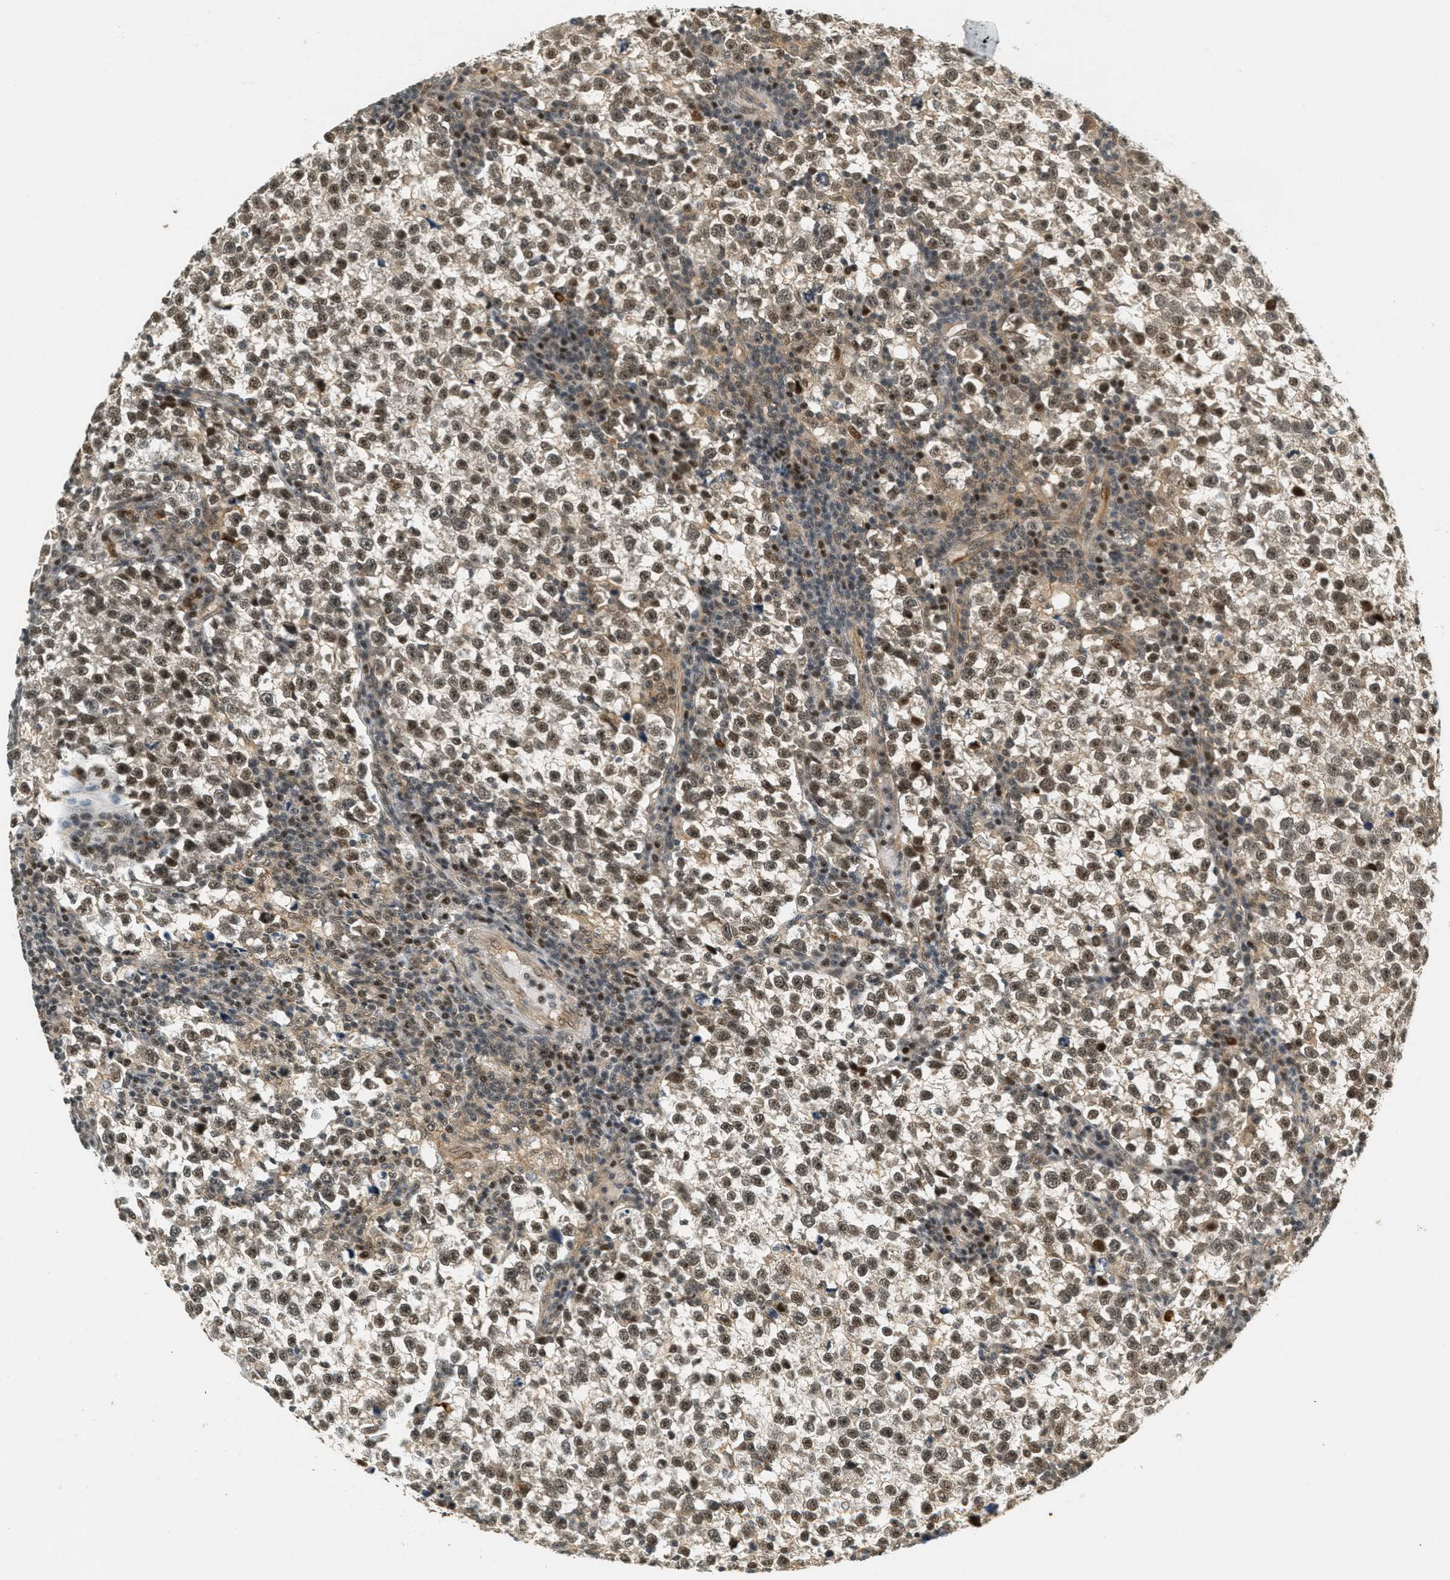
{"staining": {"intensity": "moderate", "quantity": ">75%", "location": "nuclear"}, "tissue": "testis cancer", "cell_type": "Tumor cells", "image_type": "cancer", "snomed": [{"axis": "morphology", "description": "Normal tissue, NOS"}, {"axis": "morphology", "description": "Seminoma, NOS"}, {"axis": "topography", "description": "Testis"}], "caption": "Human testis seminoma stained for a protein (brown) shows moderate nuclear positive staining in about >75% of tumor cells.", "gene": "FOXM1", "patient": {"sex": "male", "age": 43}}